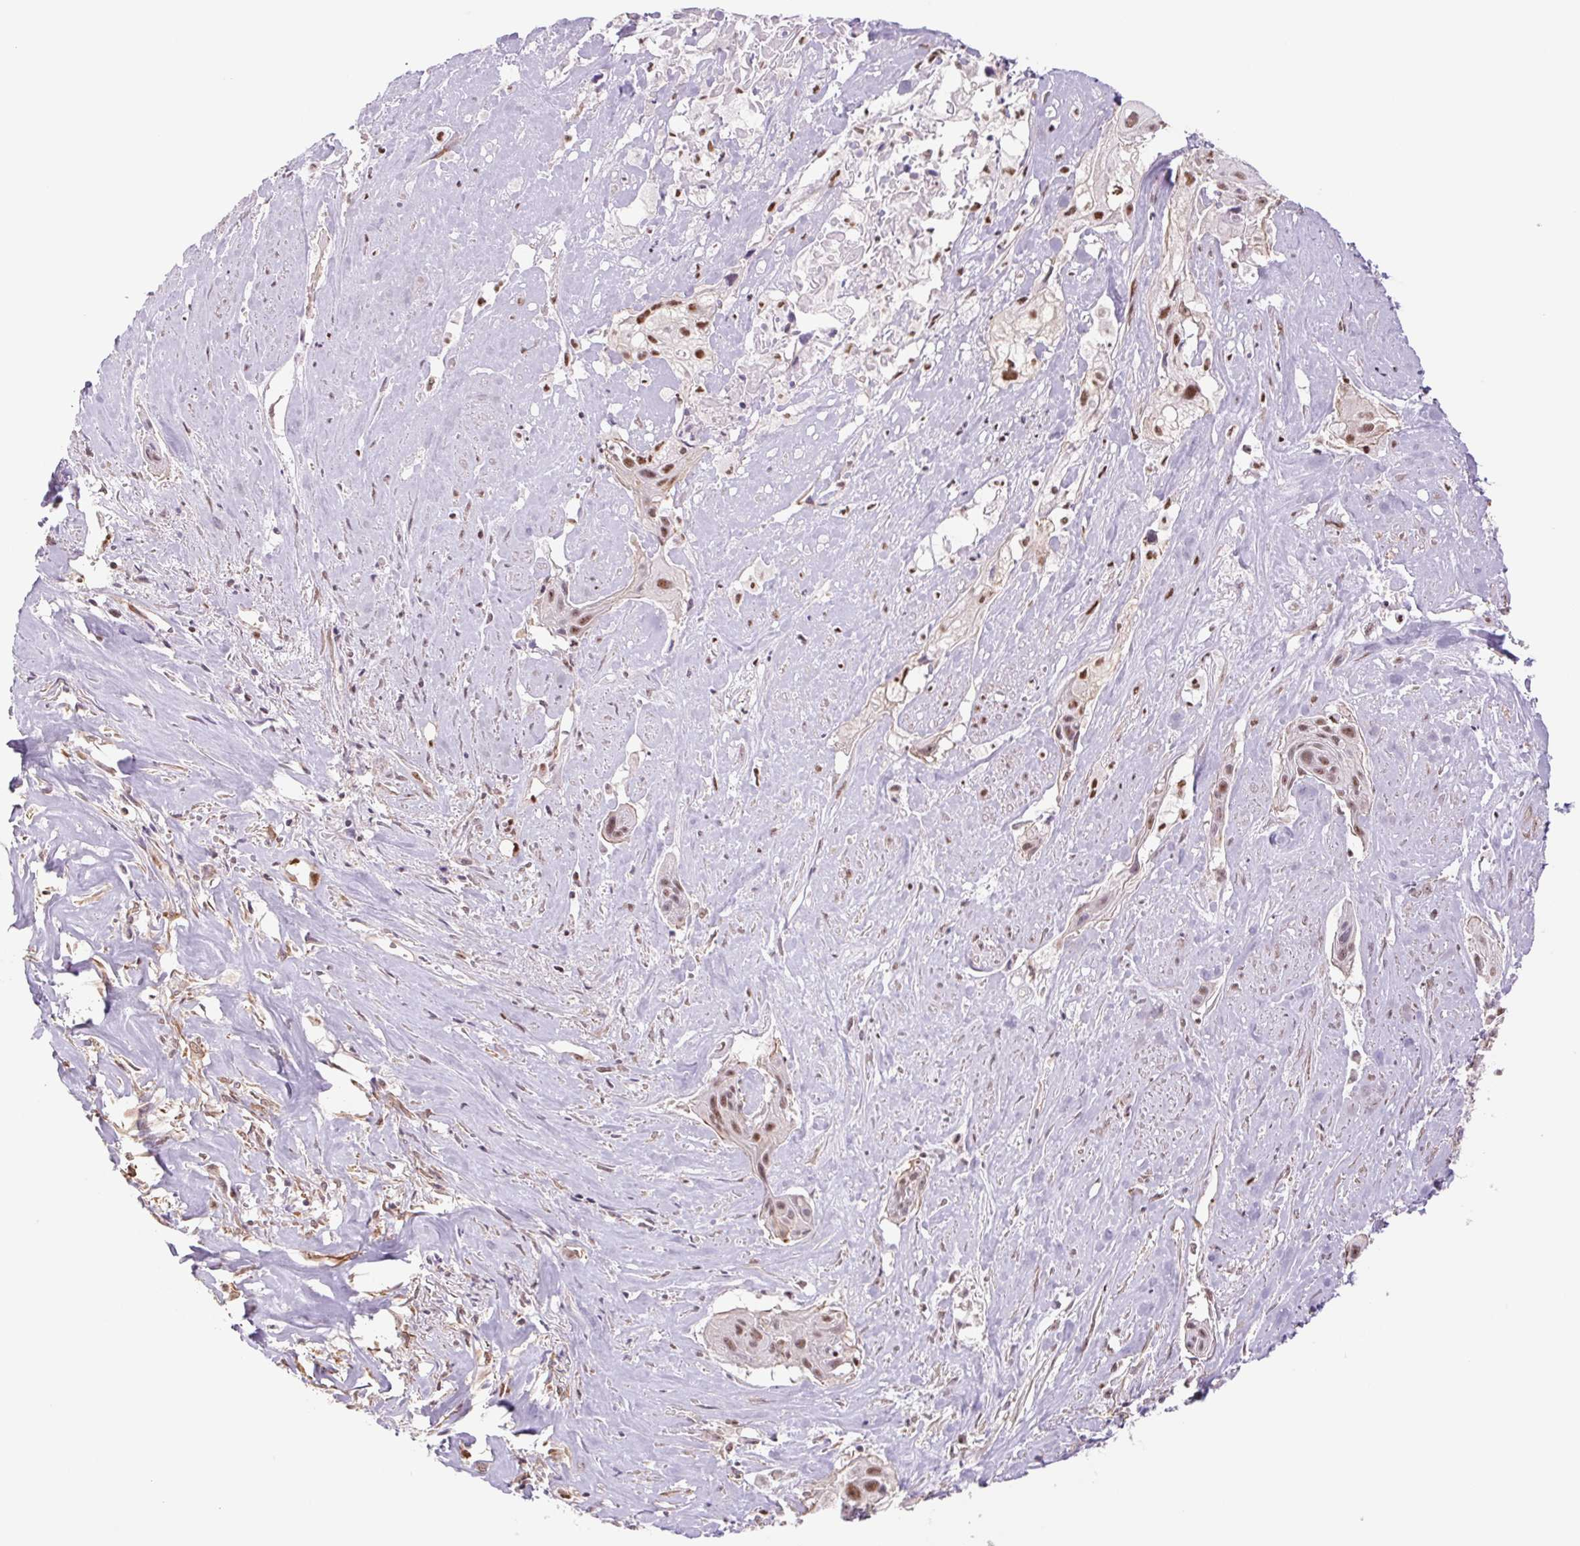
{"staining": {"intensity": "moderate", "quantity": ">75%", "location": "nuclear"}, "tissue": "cervical cancer", "cell_type": "Tumor cells", "image_type": "cancer", "snomed": [{"axis": "morphology", "description": "Squamous cell carcinoma, NOS"}, {"axis": "topography", "description": "Cervix"}], "caption": "Brown immunohistochemical staining in human cervical cancer (squamous cell carcinoma) displays moderate nuclear positivity in approximately >75% of tumor cells. The protein is stained brown, and the nuclei are stained in blue (DAB (3,3'-diaminobenzidine) IHC with brightfield microscopy, high magnification).", "gene": "CWC25", "patient": {"sex": "female", "age": 49}}